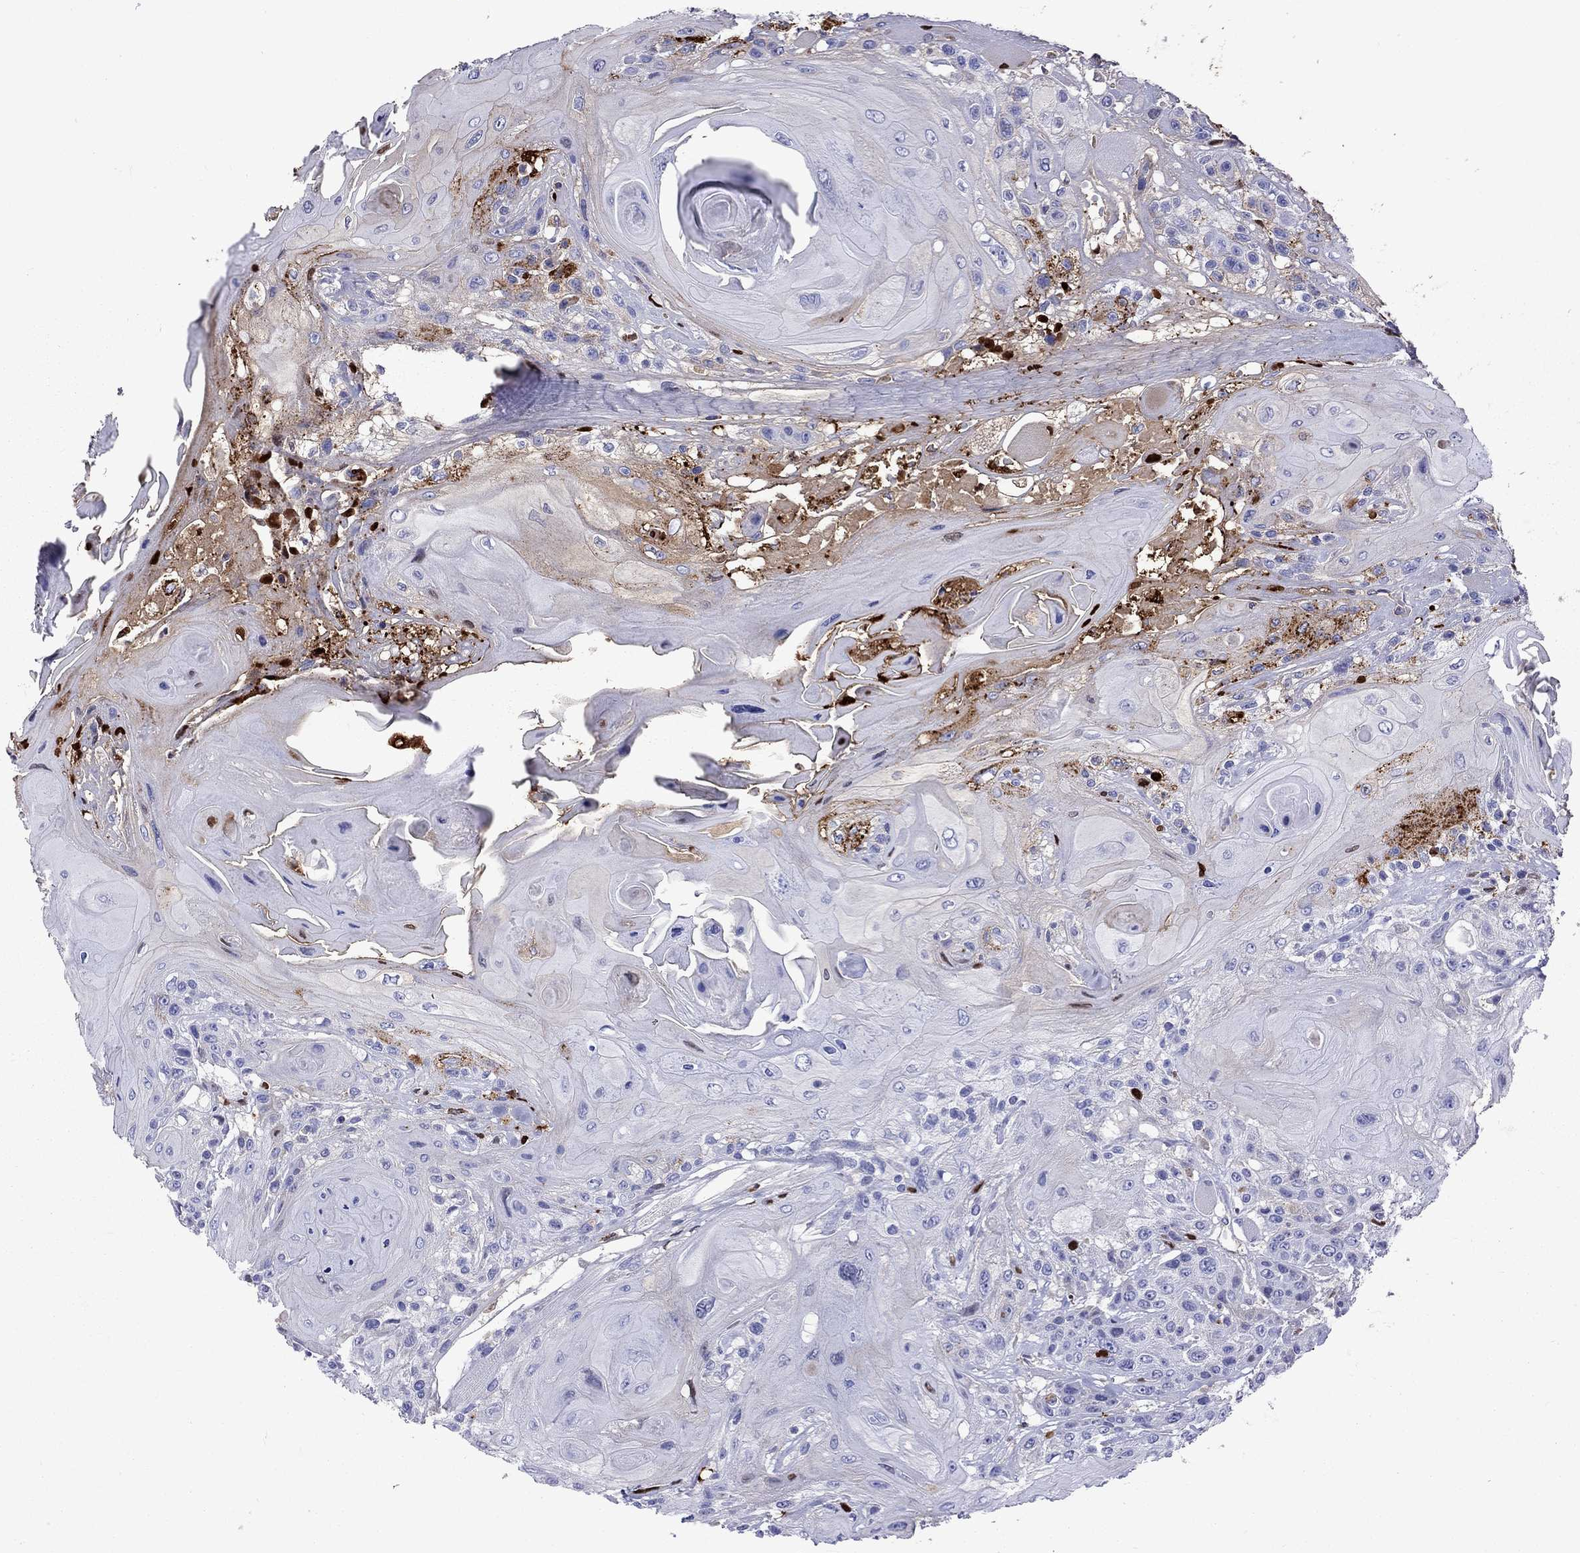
{"staining": {"intensity": "strong", "quantity": "<25%", "location": "cytoplasmic/membranous"}, "tissue": "head and neck cancer", "cell_type": "Tumor cells", "image_type": "cancer", "snomed": [{"axis": "morphology", "description": "Squamous cell carcinoma, NOS"}, {"axis": "topography", "description": "Head-Neck"}], "caption": "Protein expression analysis of human head and neck squamous cell carcinoma reveals strong cytoplasmic/membranous positivity in approximately <25% of tumor cells.", "gene": "SERPINA3", "patient": {"sex": "female", "age": 59}}